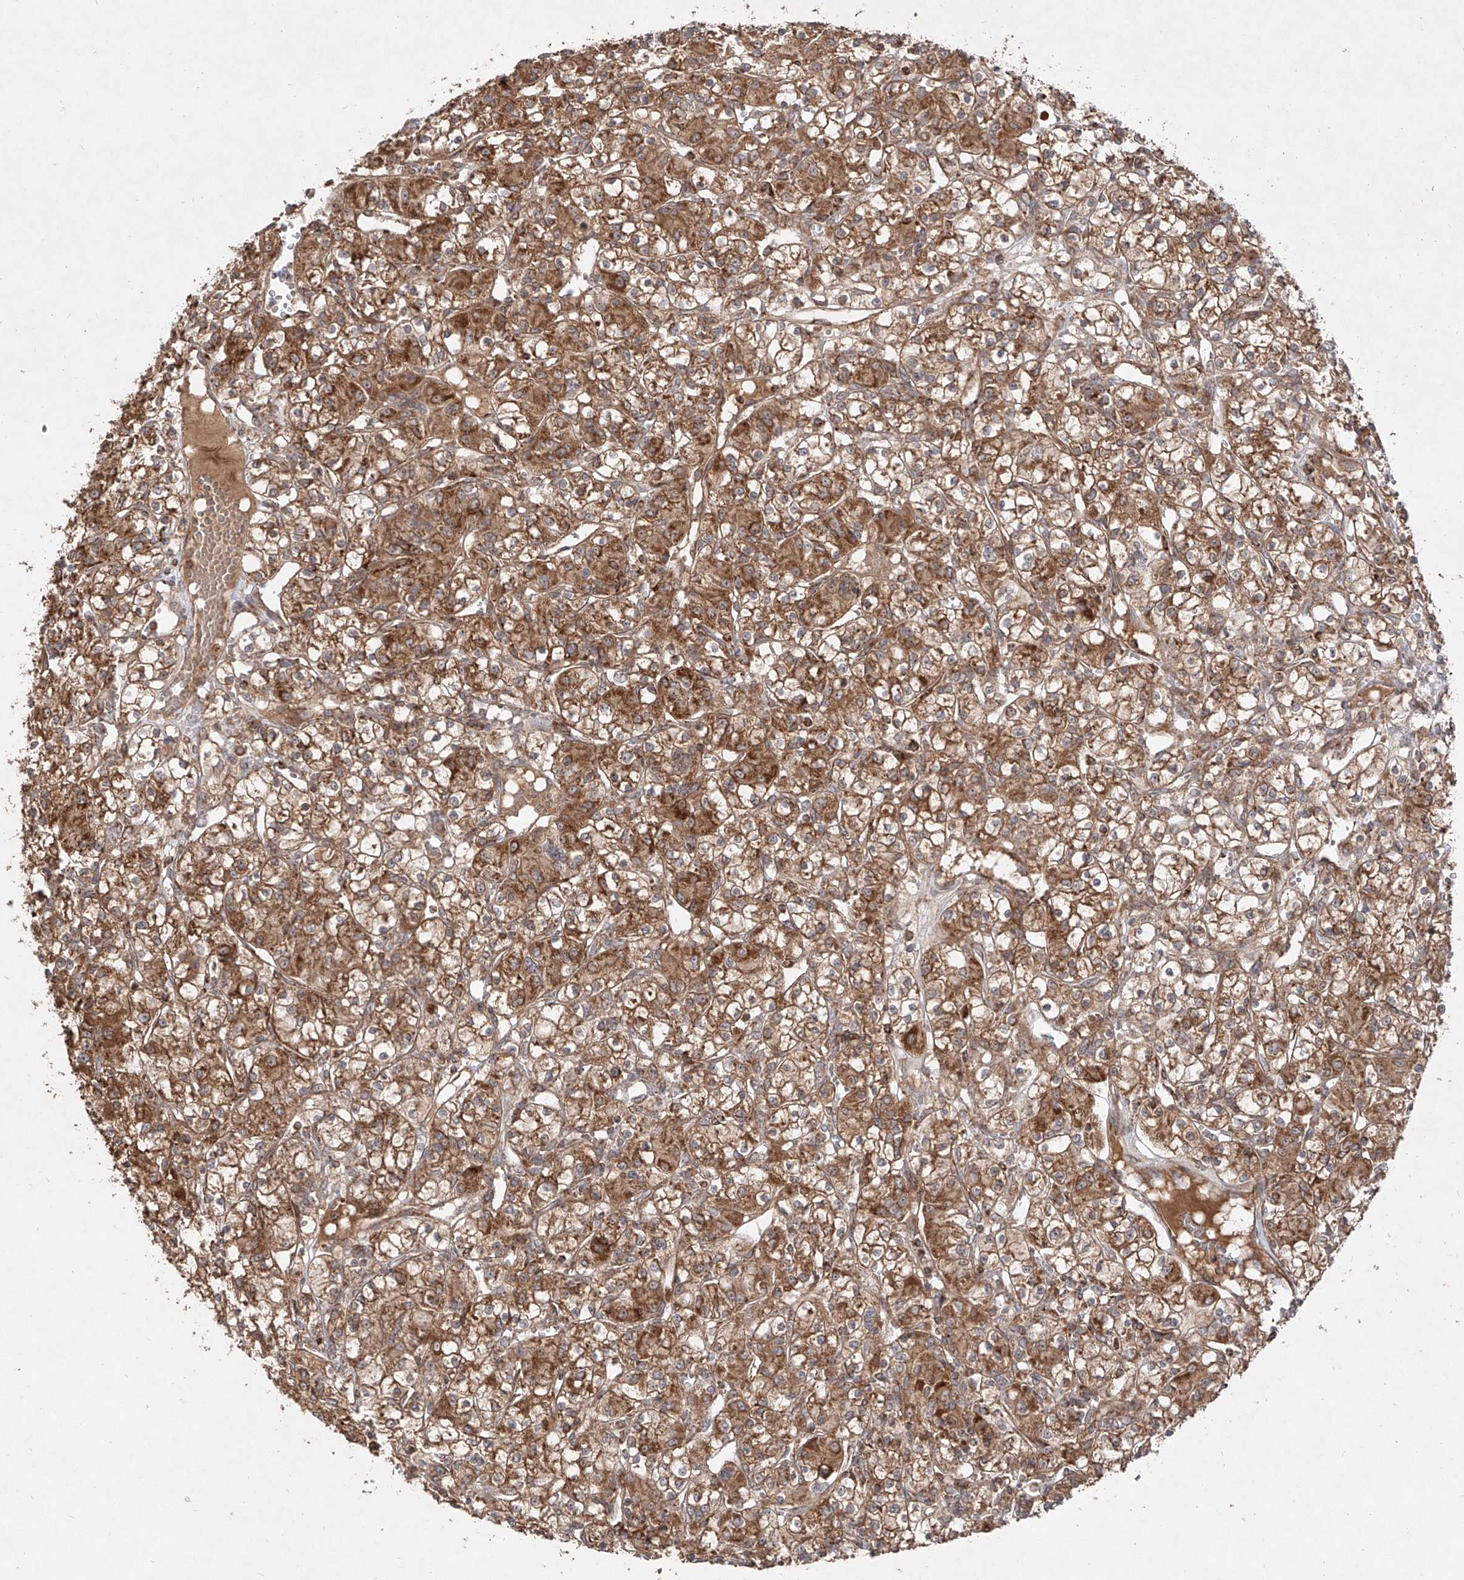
{"staining": {"intensity": "moderate", "quantity": ">75%", "location": "cytoplasmic/membranous"}, "tissue": "renal cancer", "cell_type": "Tumor cells", "image_type": "cancer", "snomed": [{"axis": "morphology", "description": "Adenocarcinoma, NOS"}, {"axis": "topography", "description": "Kidney"}], "caption": "An image showing moderate cytoplasmic/membranous staining in about >75% of tumor cells in adenocarcinoma (renal), as visualized by brown immunohistochemical staining.", "gene": "AIM2", "patient": {"sex": "female", "age": 59}}